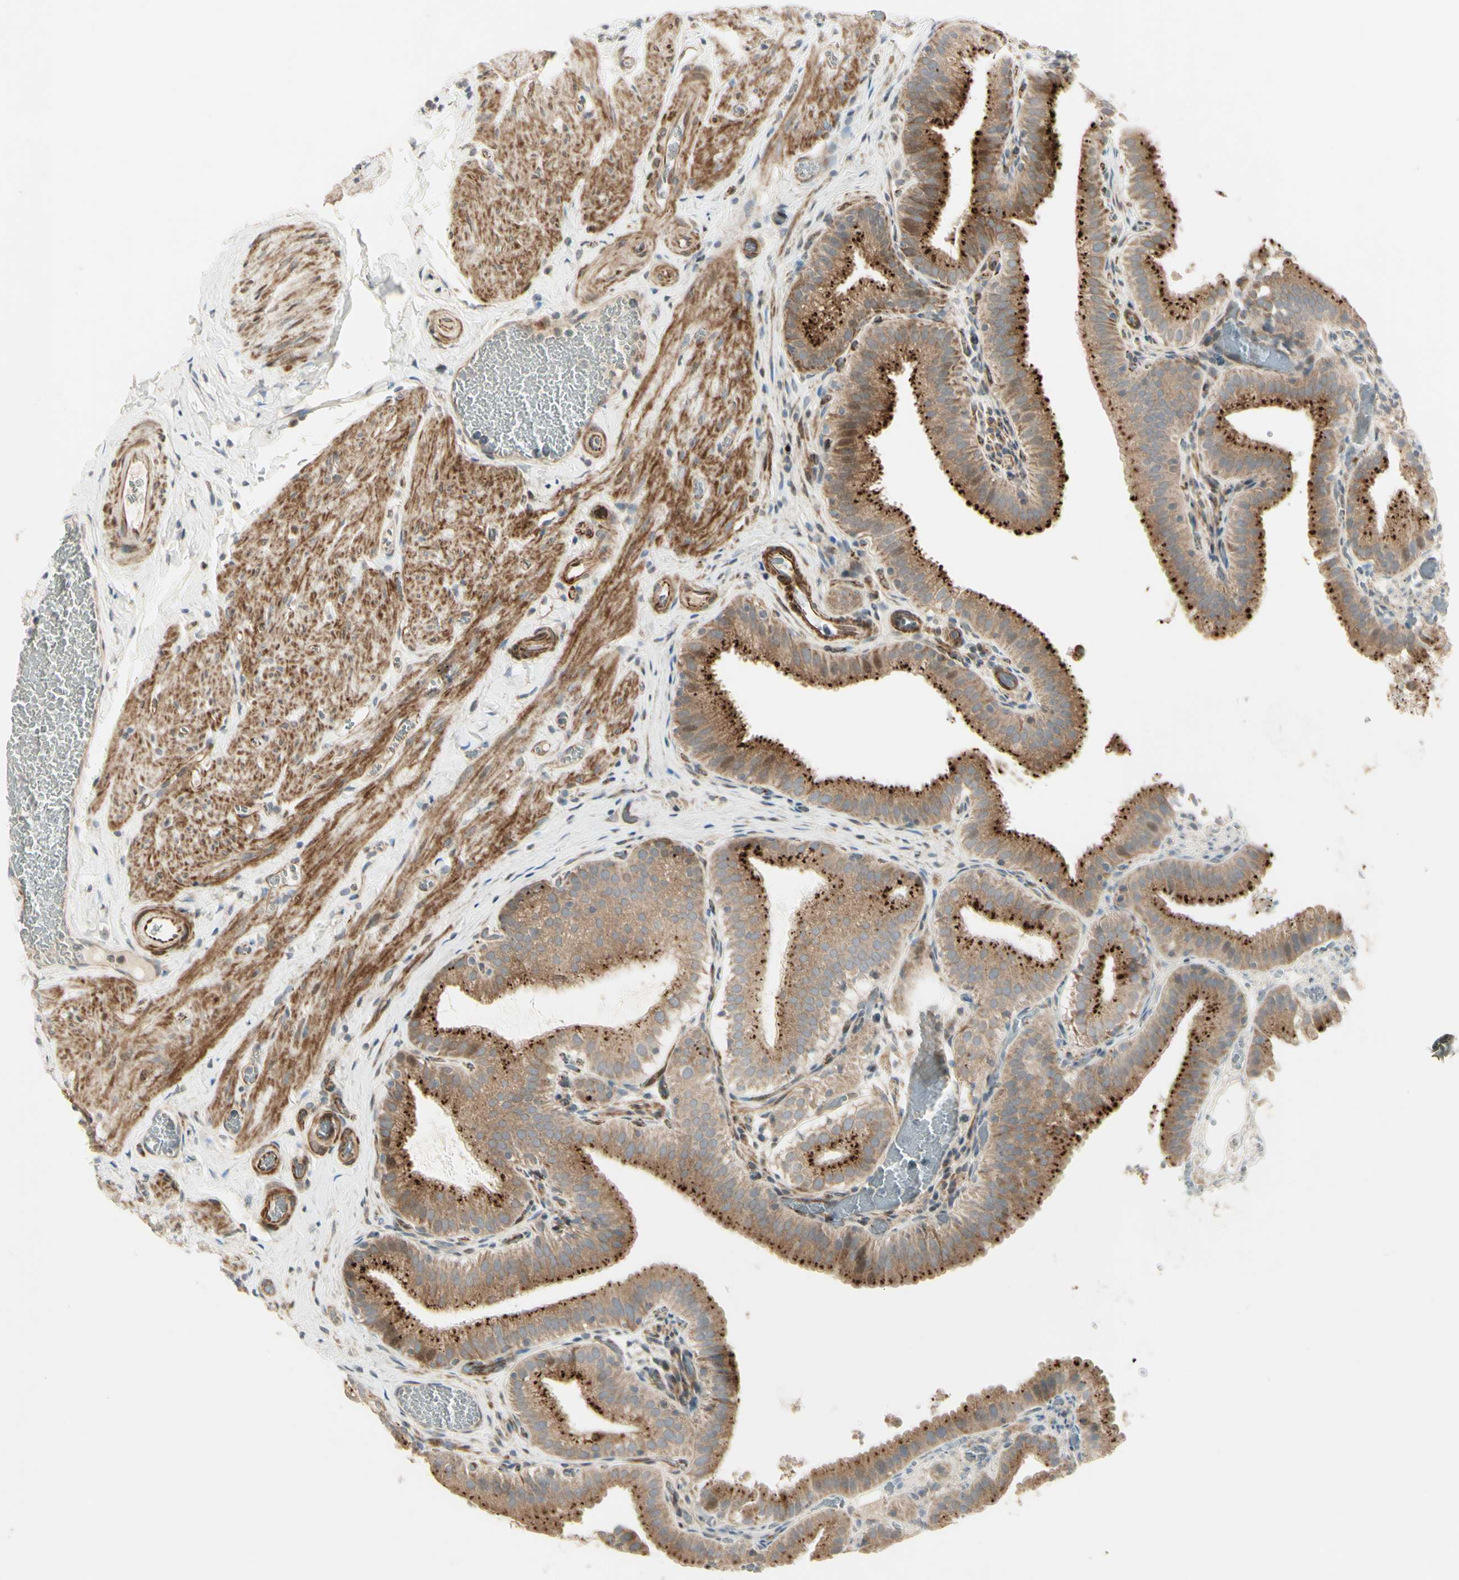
{"staining": {"intensity": "strong", "quantity": ">75%", "location": "cytoplasmic/membranous"}, "tissue": "gallbladder", "cell_type": "Glandular cells", "image_type": "normal", "snomed": [{"axis": "morphology", "description": "Normal tissue, NOS"}, {"axis": "topography", "description": "Gallbladder"}], "caption": "The histopathology image exhibits immunohistochemical staining of benign gallbladder. There is strong cytoplasmic/membranous staining is seen in approximately >75% of glandular cells.", "gene": "NDFIP1", "patient": {"sex": "male", "age": 54}}